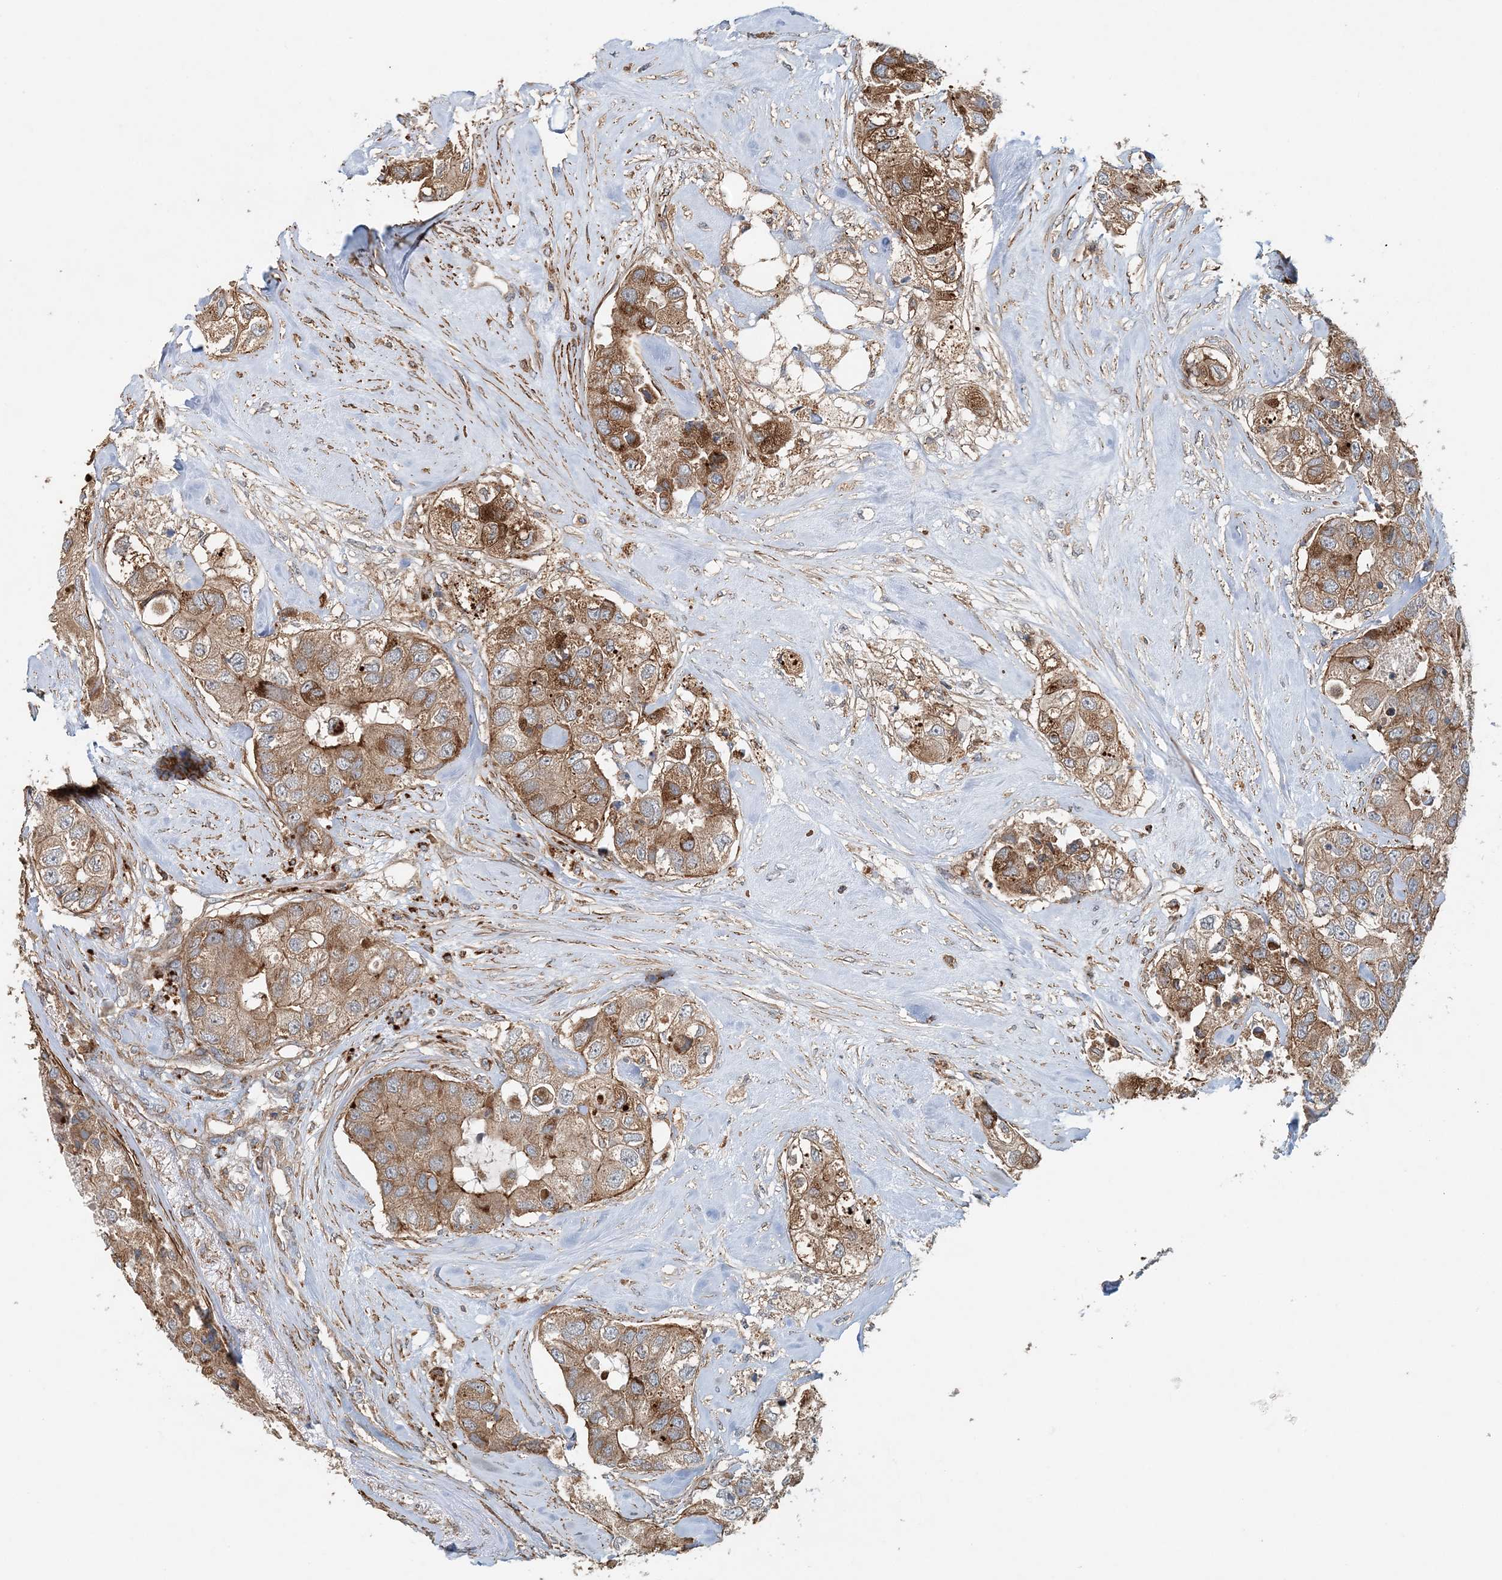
{"staining": {"intensity": "moderate", "quantity": ">75%", "location": "cytoplasmic/membranous"}, "tissue": "breast cancer", "cell_type": "Tumor cells", "image_type": "cancer", "snomed": [{"axis": "morphology", "description": "Duct carcinoma"}, {"axis": "topography", "description": "Breast"}], "caption": "Moderate cytoplasmic/membranous staining is present in approximately >75% of tumor cells in breast infiltrating ductal carcinoma.", "gene": "TTI1", "patient": {"sex": "female", "age": 62}}